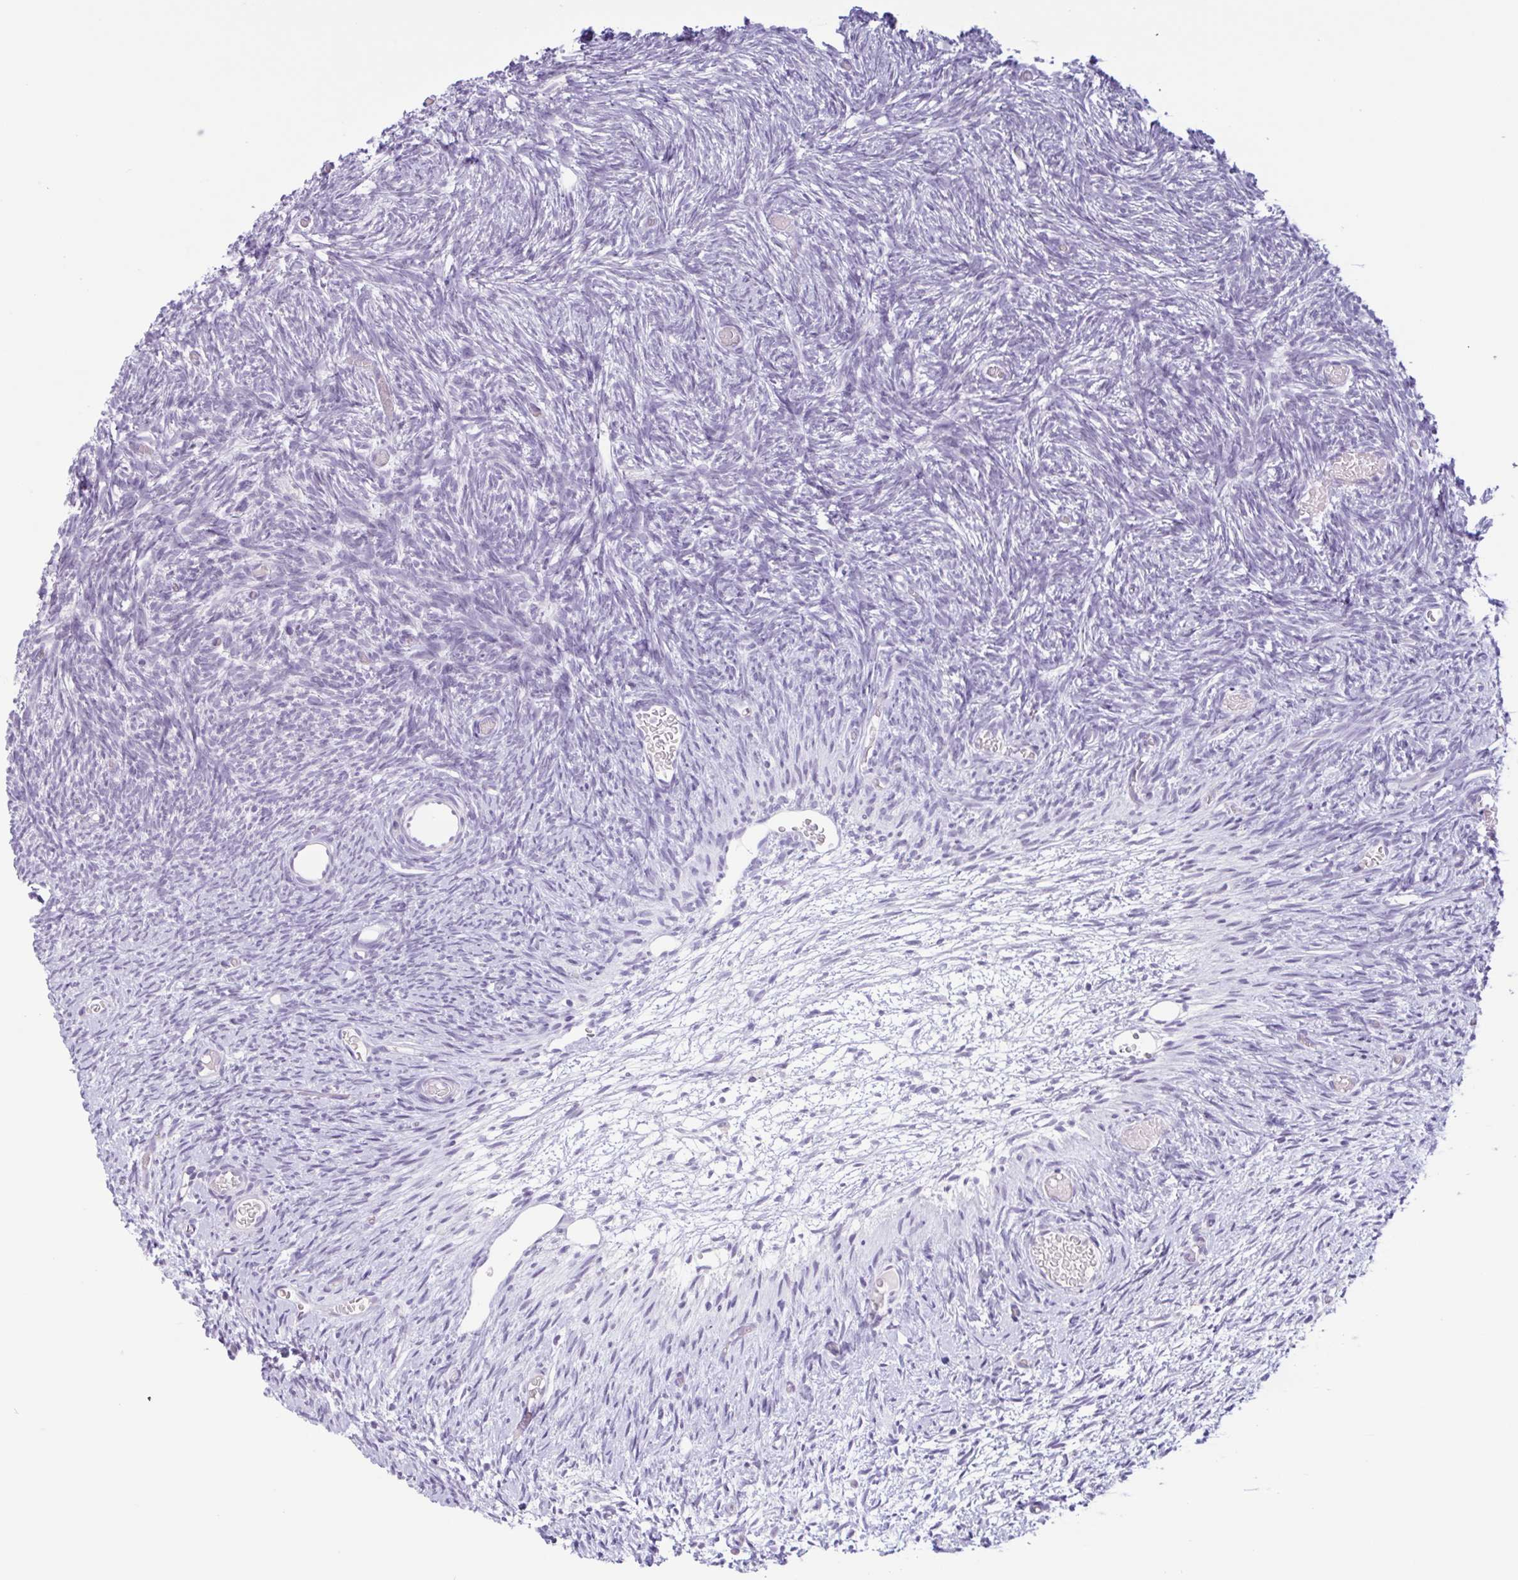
{"staining": {"intensity": "negative", "quantity": "none", "location": "none"}, "tissue": "ovary", "cell_type": "Ovarian stroma cells", "image_type": "normal", "snomed": [{"axis": "morphology", "description": "Normal tissue, NOS"}, {"axis": "topography", "description": "Ovary"}], "caption": "A photomicrograph of ovary stained for a protein shows no brown staining in ovarian stroma cells.", "gene": "CTSE", "patient": {"sex": "female", "age": 39}}